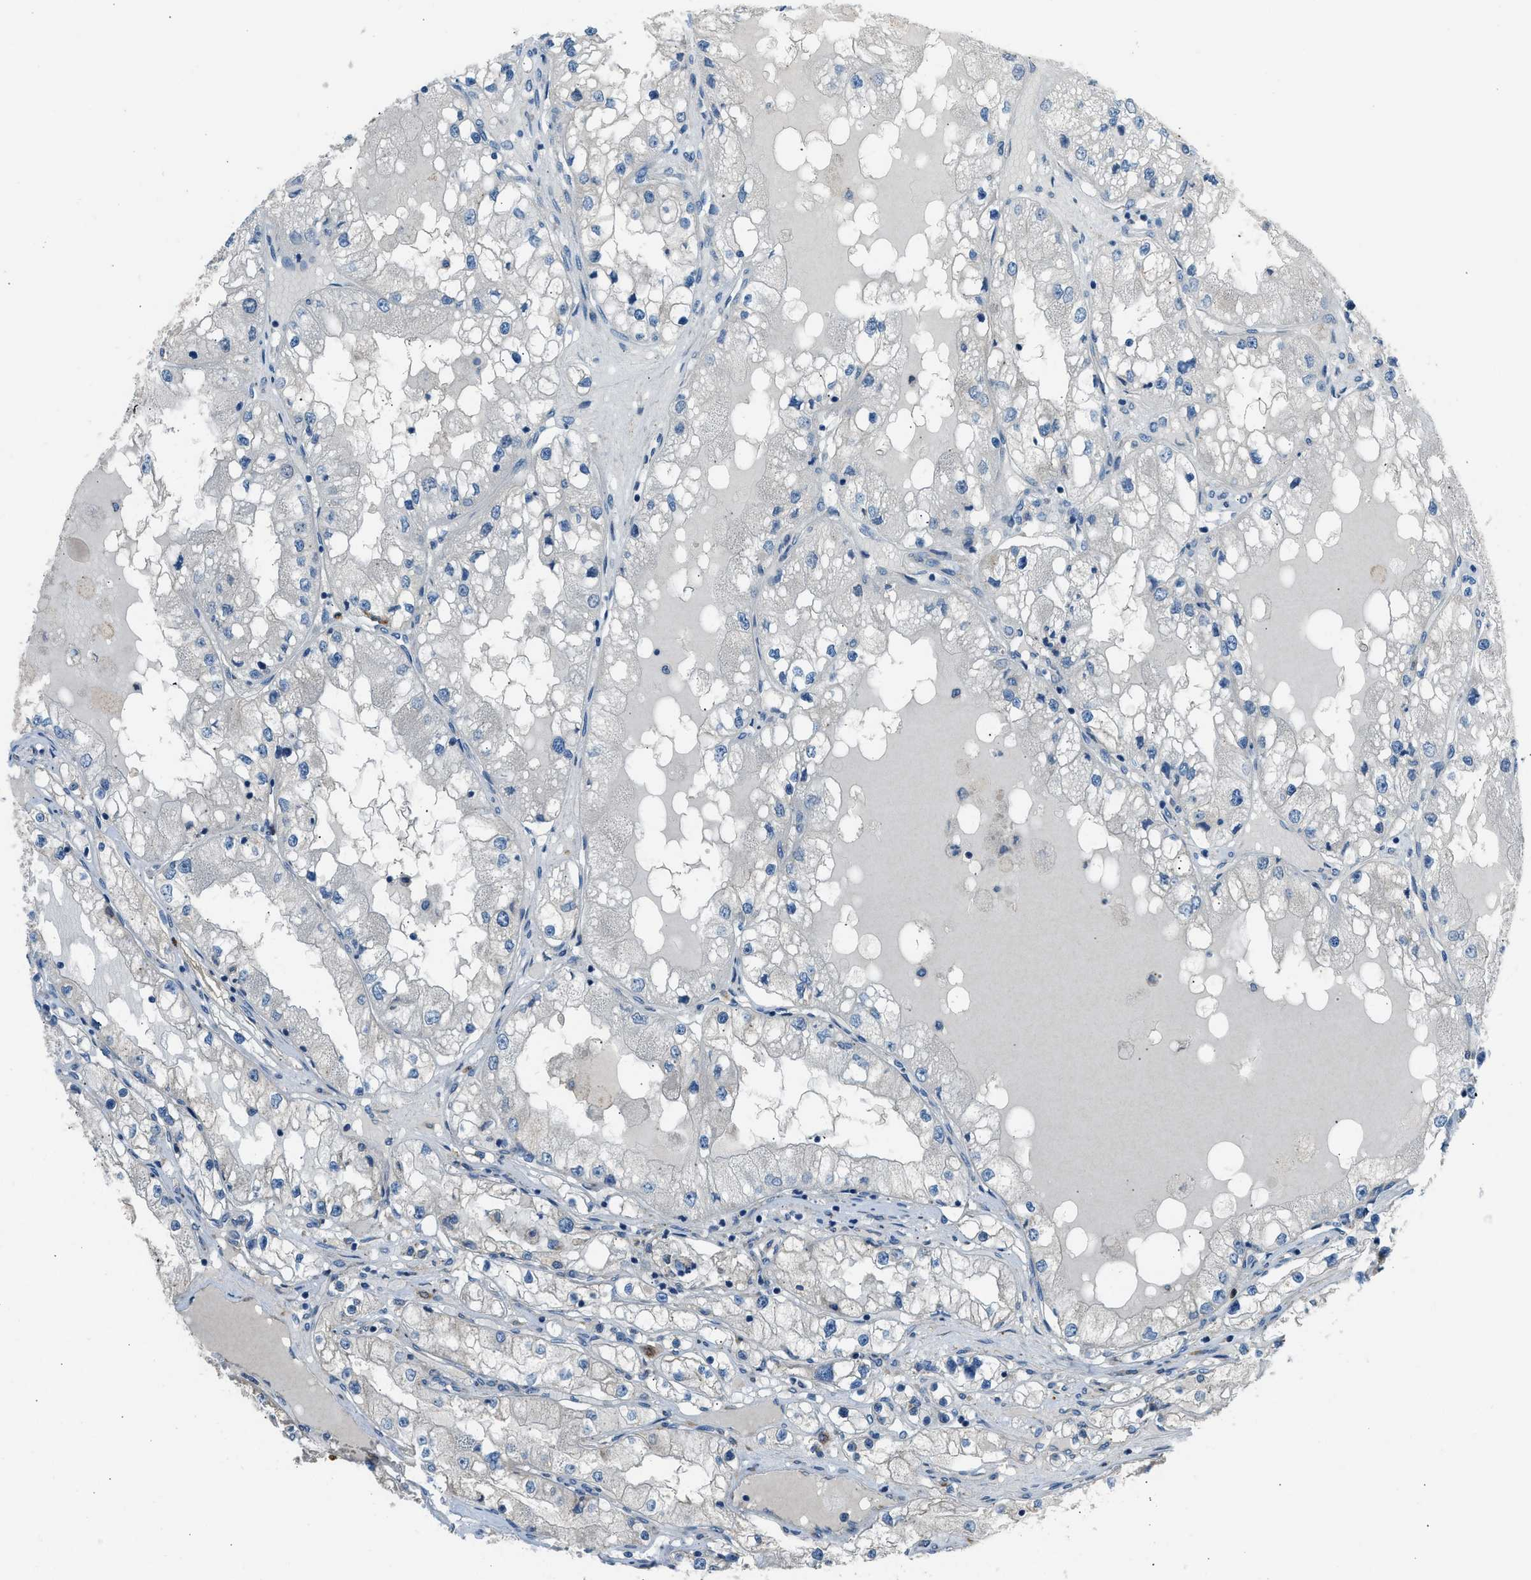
{"staining": {"intensity": "negative", "quantity": "none", "location": "none"}, "tissue": "renal cancer", "cell_type": "Tumor cells", "image_type": "cancer", "snomed": [{"axis": "morphology", "description": "Adenocarcinoma, NOS"}, {"axis": "topography", "description": "Kidney"}], "caption": "The photomicrograph exhibits no significant expression in tumor cells of renal adenocarcinoma.", "gene": "EDARADD", "patient": {"sex": "male", "age": 68}}